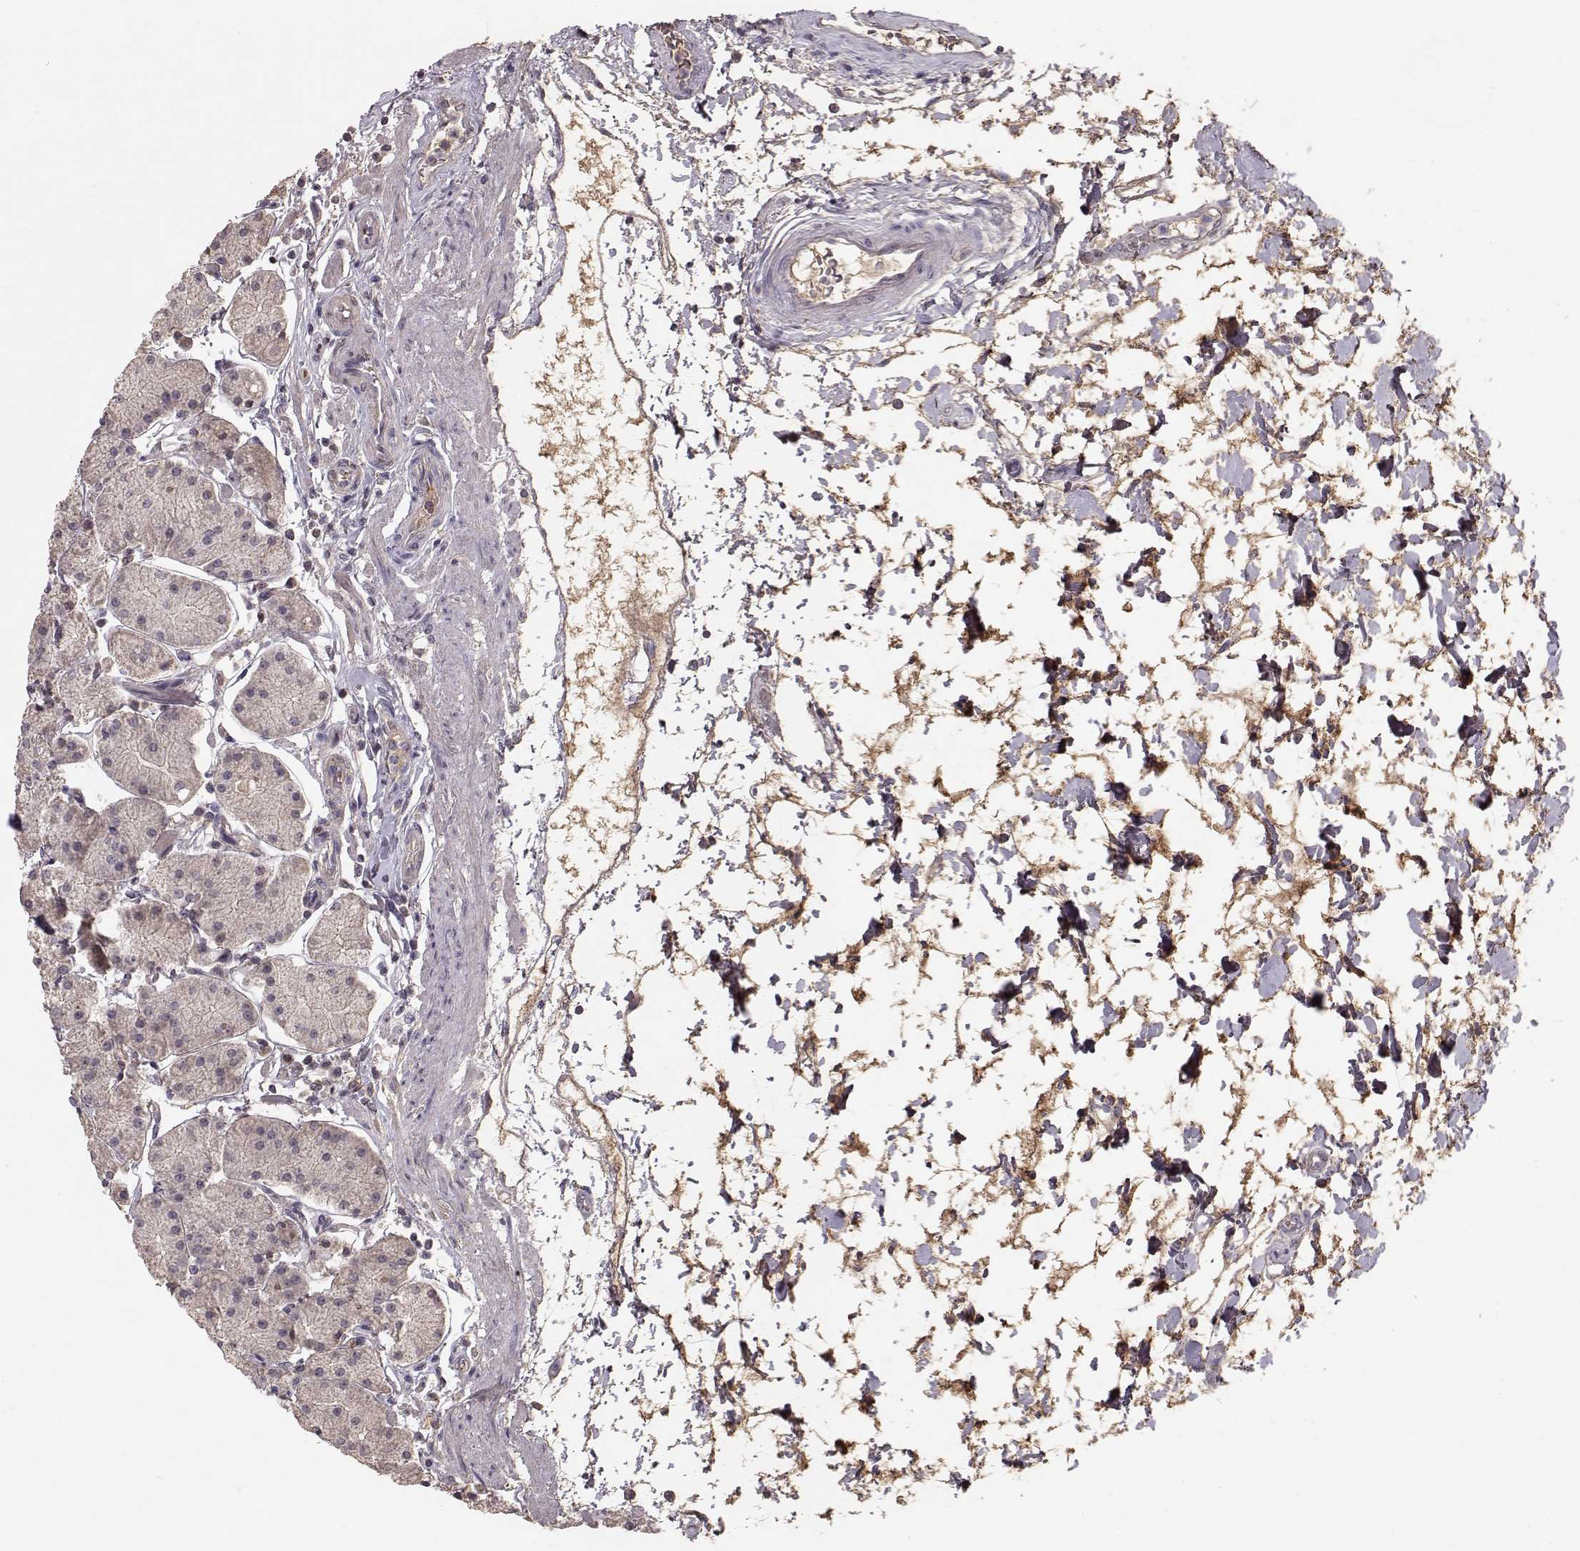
{"staining": {"intensity": "weak", "quantity": "<25%", "location": "cytoplasmic/membranous"}, "tissue": "stomach", "cell_type": "Glandular cells", "image_type": "normal", "snomed": [{"axis": "morphology", "description": "Normal tissue, NOS"}, {"axis": "topography", "description": "Stomach"}], "caption": "Immunohistochemical staining of benign stomach exhibits no significant expression in glandular cells. The staining was performed using DAB to visualize the protein expression in brown, while the nuclei were stained in blue with hematoxylin (Magnification: 20x).", "gene": "PMCH", "patient": {"sex": "male", "age": 54}}